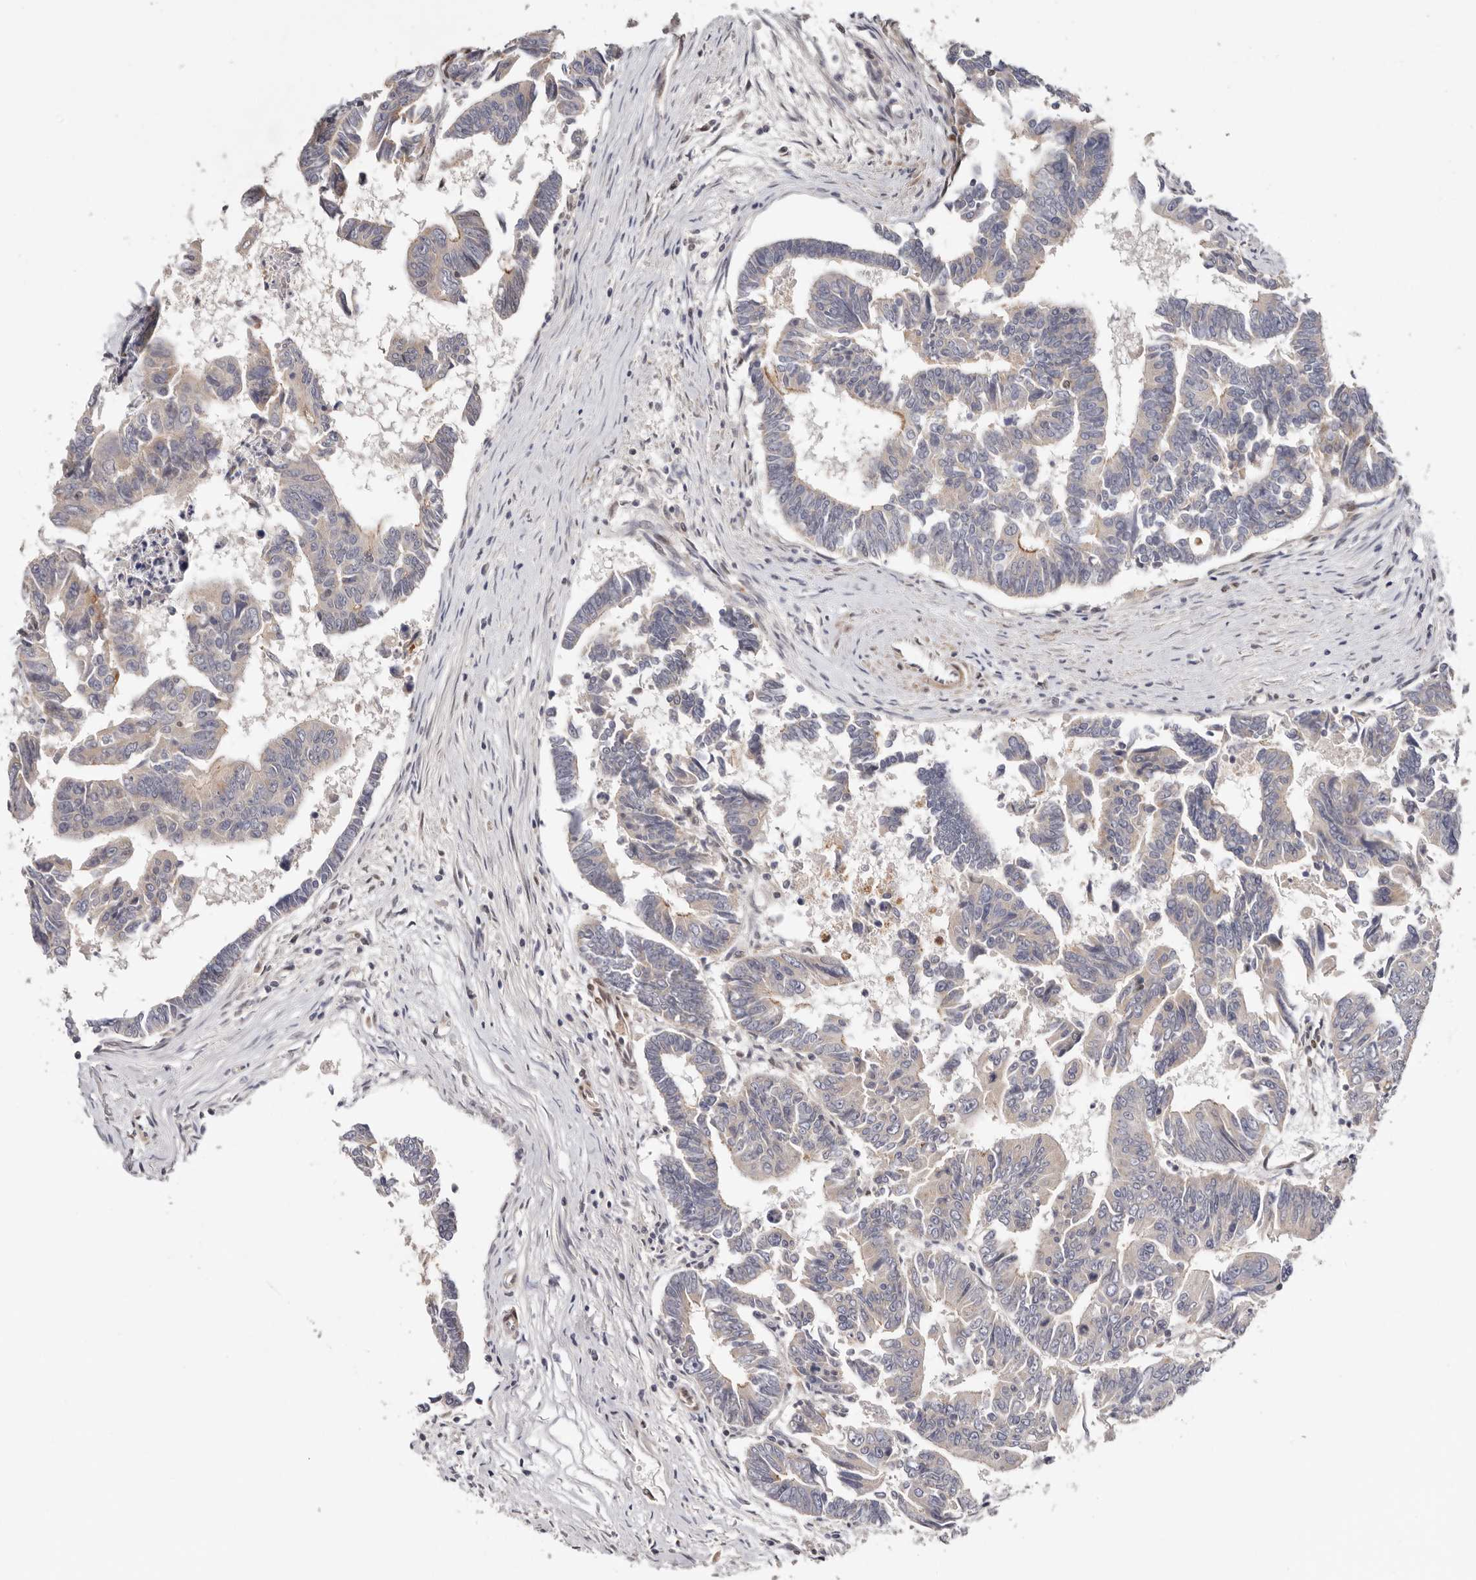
{"staining": {"intensity": "negative", "quantity": "none", "location": "none"}, "tissue": "colorectal cancer", "cell_type": "Tumor cells", "image_type": "cancer", "snomed": [{"axis": "morphology", "description": "Adenocarcinoma, NOS"}, {"axis": "topography", "description": "Rectum"}], "caption": "Image shows no significant protein expression in tumor cells of colorectal adenocarcinoma. (DAB IHC with hematoxylin counter stain).", "gene": "SMAD7", "patient": {"sex": "female", "age": 65}}